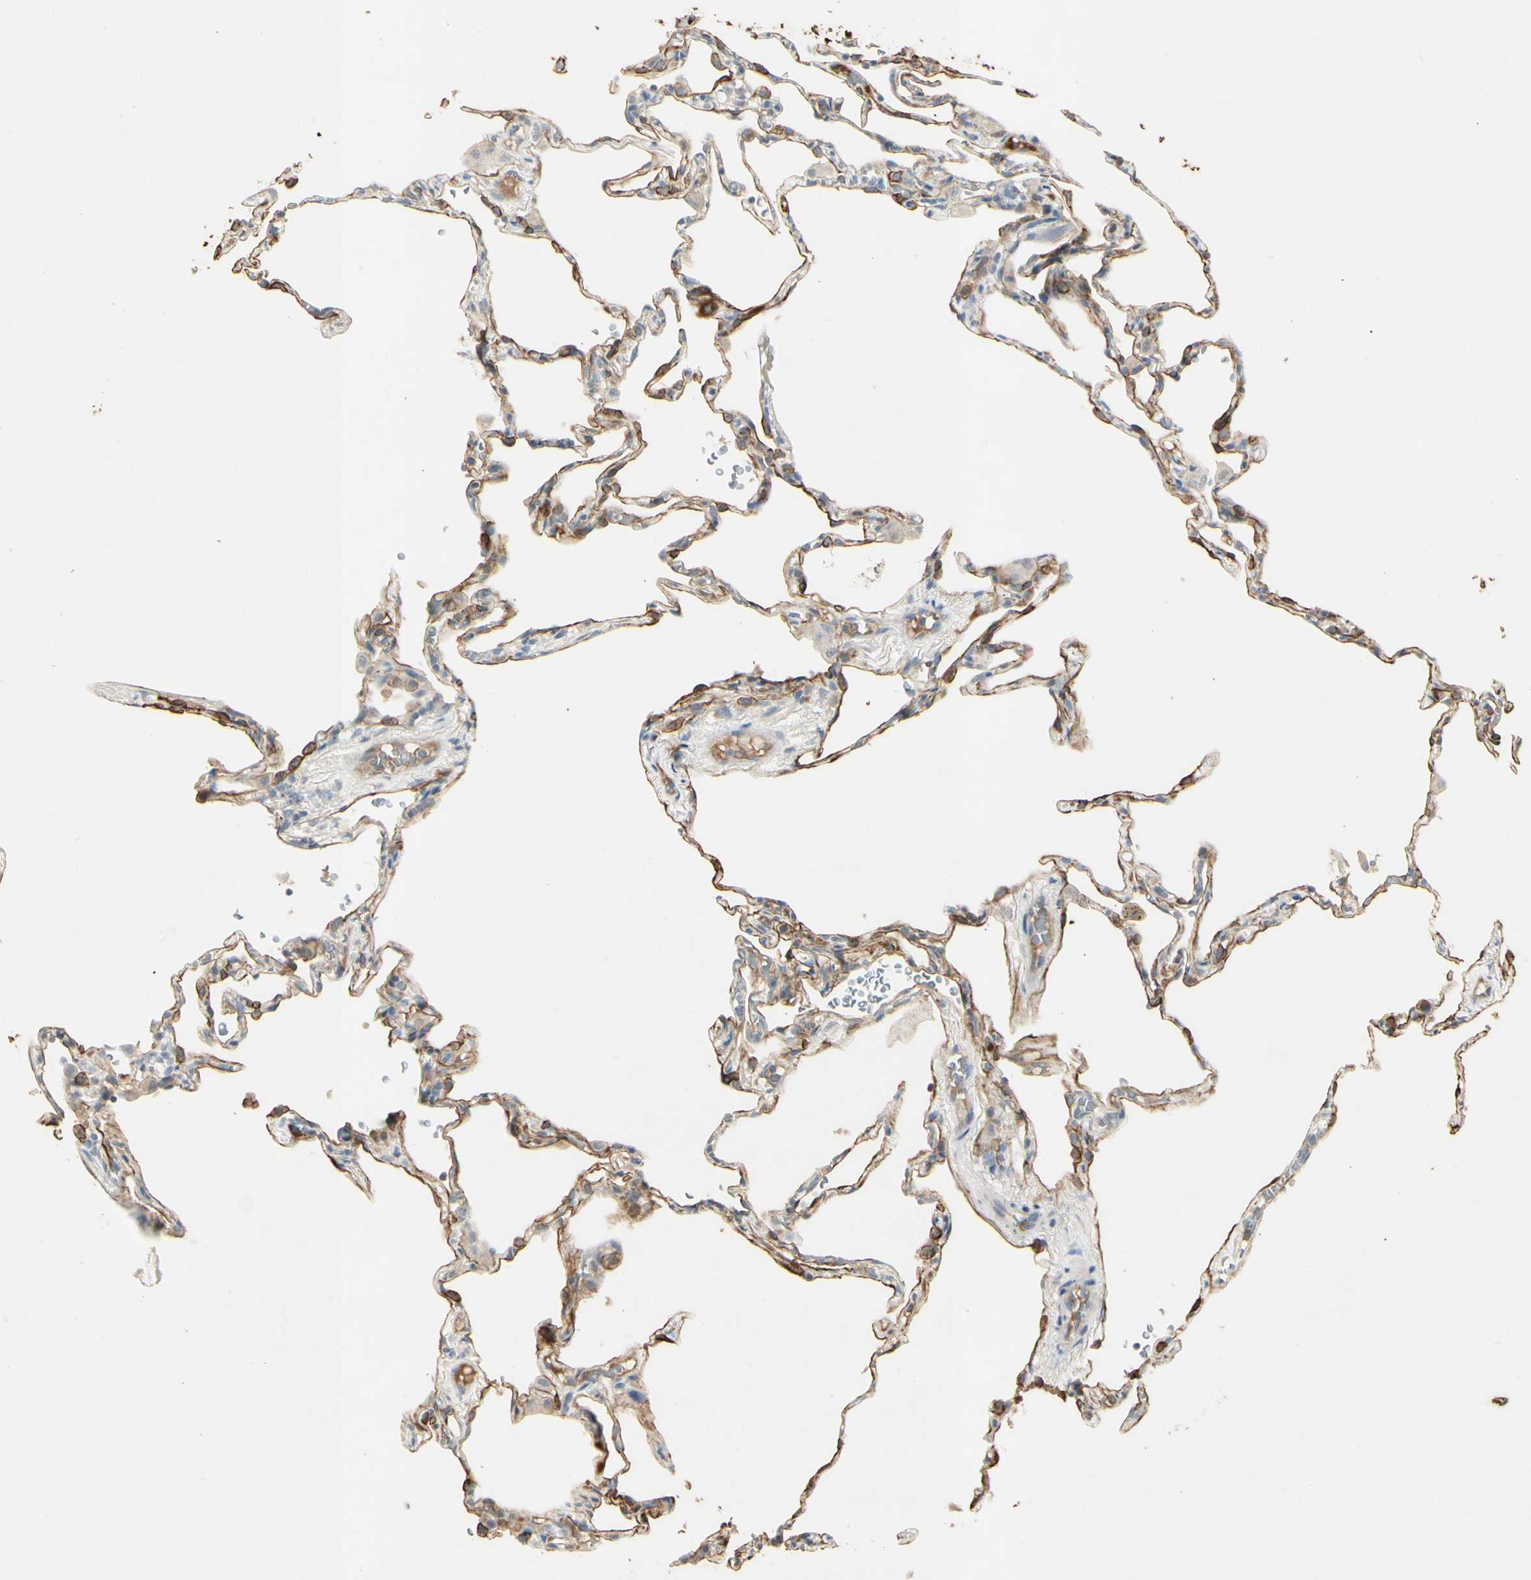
{"staining": {"intensity": "moderate", "quantity": "25%-75%", "location": "cytoplasmic/membranous"}, "tissue": "lung", "cell_type": "Alveolar cells", "image_type": "normal", "snomed": [{"axis": "morphology", "description": "Normal tissue, NOS"}, {"axis": "topography", "description": "Lung"}], "caption": "This is an image of IHC staining of normal lung, which shows moderate expression in the cytoplasmic/membranous of alveolar cells.", "gene": "SKIL", "patient": {"sex": "male", "age": 59}}